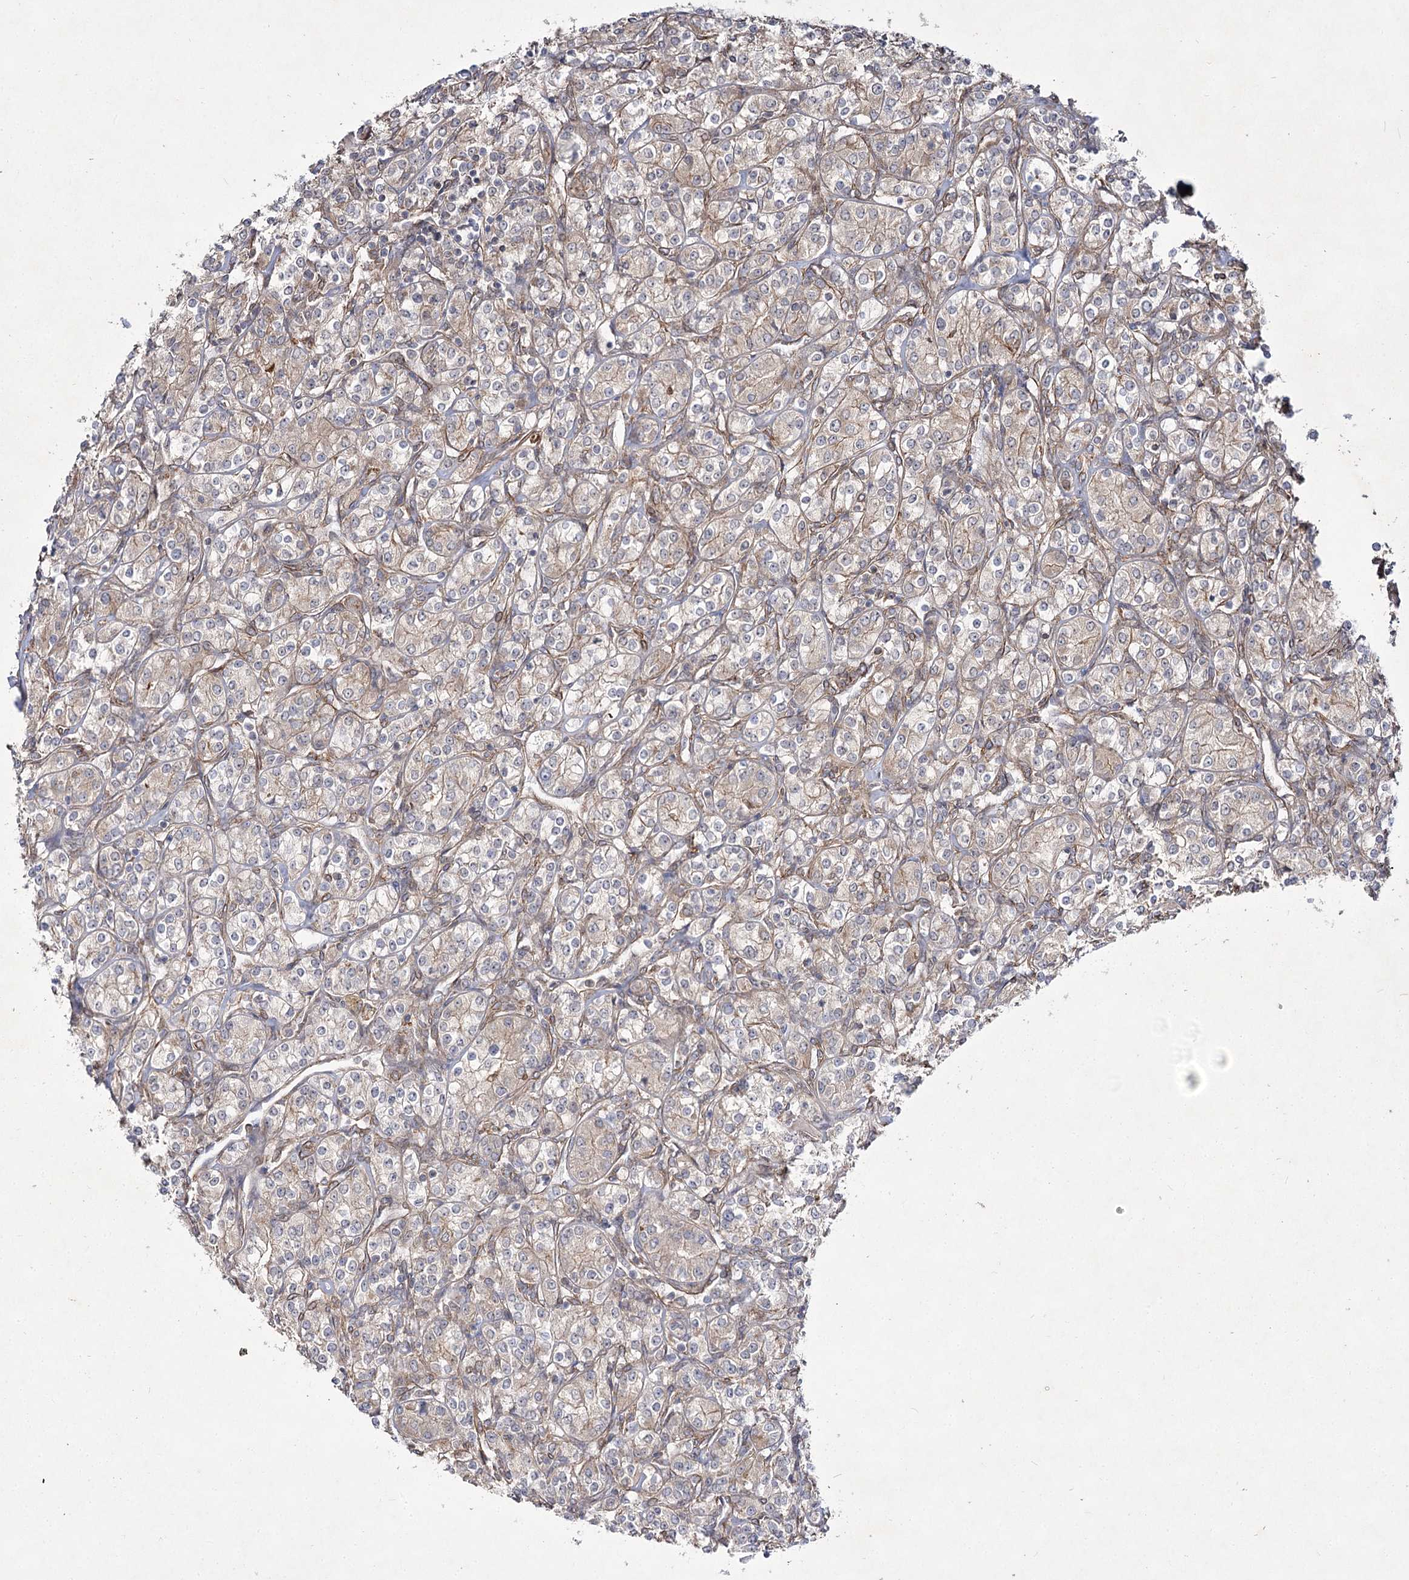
{"staining": {"intensity": "weak", "quantity": "25%-75%", "location": "cytoplasmic/membranous"}, "tissue": "renal cancer", "cell_type": "Tumor cells", "image_type": "cancer", "snomed": [{"axis": "morphology", "description": "Adenocarcinoma, NOS"}, {"axis": "topography", "description": "Kidney"}], "caption": "This image reveals renal cancer (adenocarcinoma) stained with IHC to label a protein in brown. The cytoplasmic/membranous of tumor cells show weak positivity for the protein. Nuclei are counter-stained blue.", "gene": "SH3BP5L", "patient": {"sex": "male", "age": 77}}